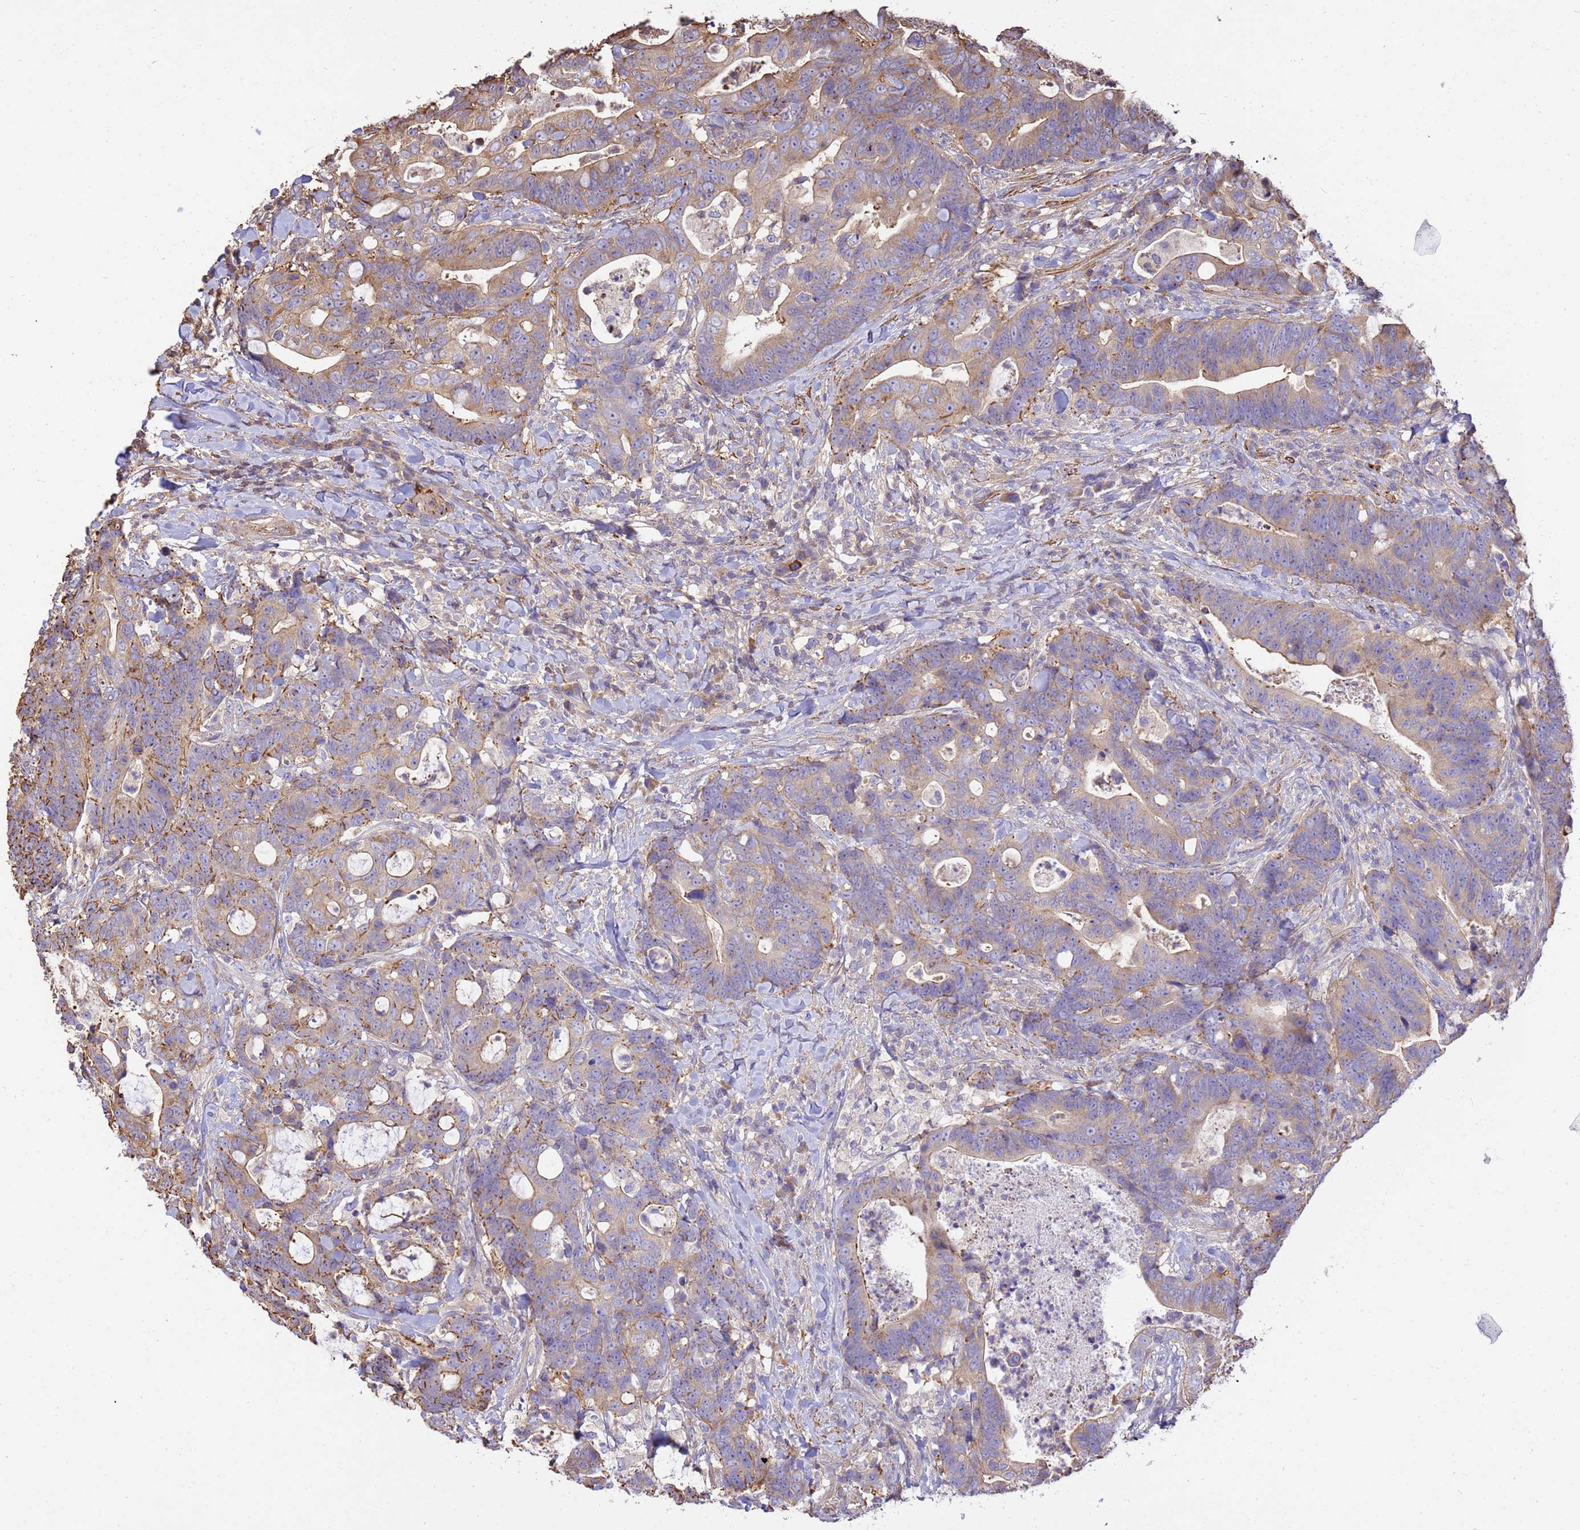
{"staining": {"intensity": "moderate", "quantity": ">75%", "location": "cytoplasmic/membranous"}, "tissue": "colorectal cancer", "cell_type": "Tumor cells", "image_type": "cancer", "snomed": [{"axis": "morphology", "description": "Adenocarcinoma, NOS"}, {"axis": "topography", "description": "Colon"}], "caption": "Approximately >75% of tumor cells in human adenocarcinoma (colorectal) display moderate cytoplasmic/membranous protein expression as visualized by brown immunohistochemical staining.", "gene": "WDR64", "patient": {"sex": "female", "age": 82}}